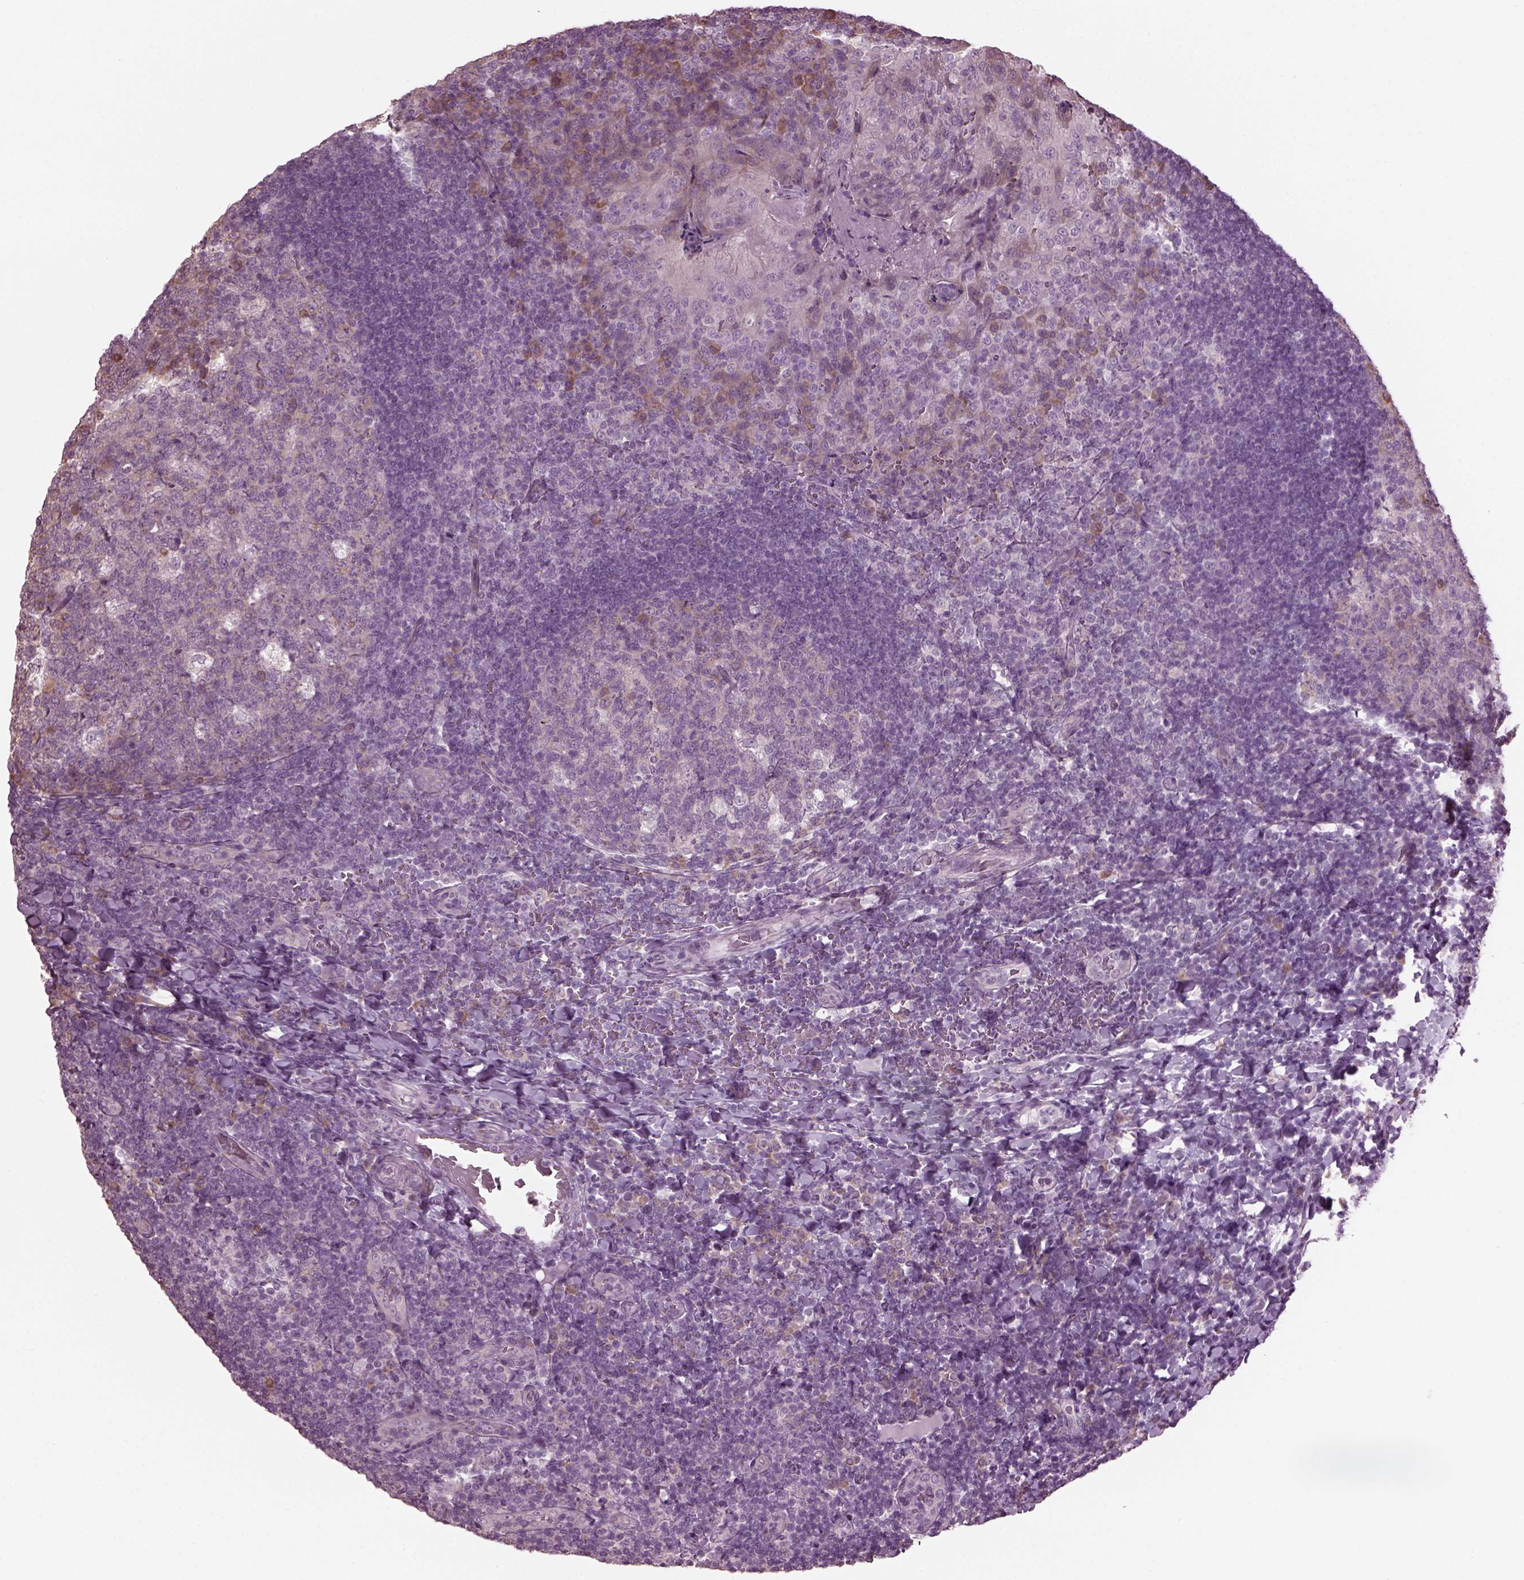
{"staining": {"intensity": "moderate", "quantity": "<25%", "location": "cytoplasmic/membranous"}, "tissue": "tonsil", "cell_type": "Germinal center cells", "image_type": "normal", "snomed": [{"axis": "morphology", "description": "Normal tissue, NOS"}, {"axis": "topography", "description": "Tonsil"}], "caption": "The micrograph displays staining of normal tonsil, revealing moderate cytoplasmic/membranous protein expression (brown color) within germinal center cells.", "gene": "CABP5", "patient": {"sex": "male", "age": 17}}